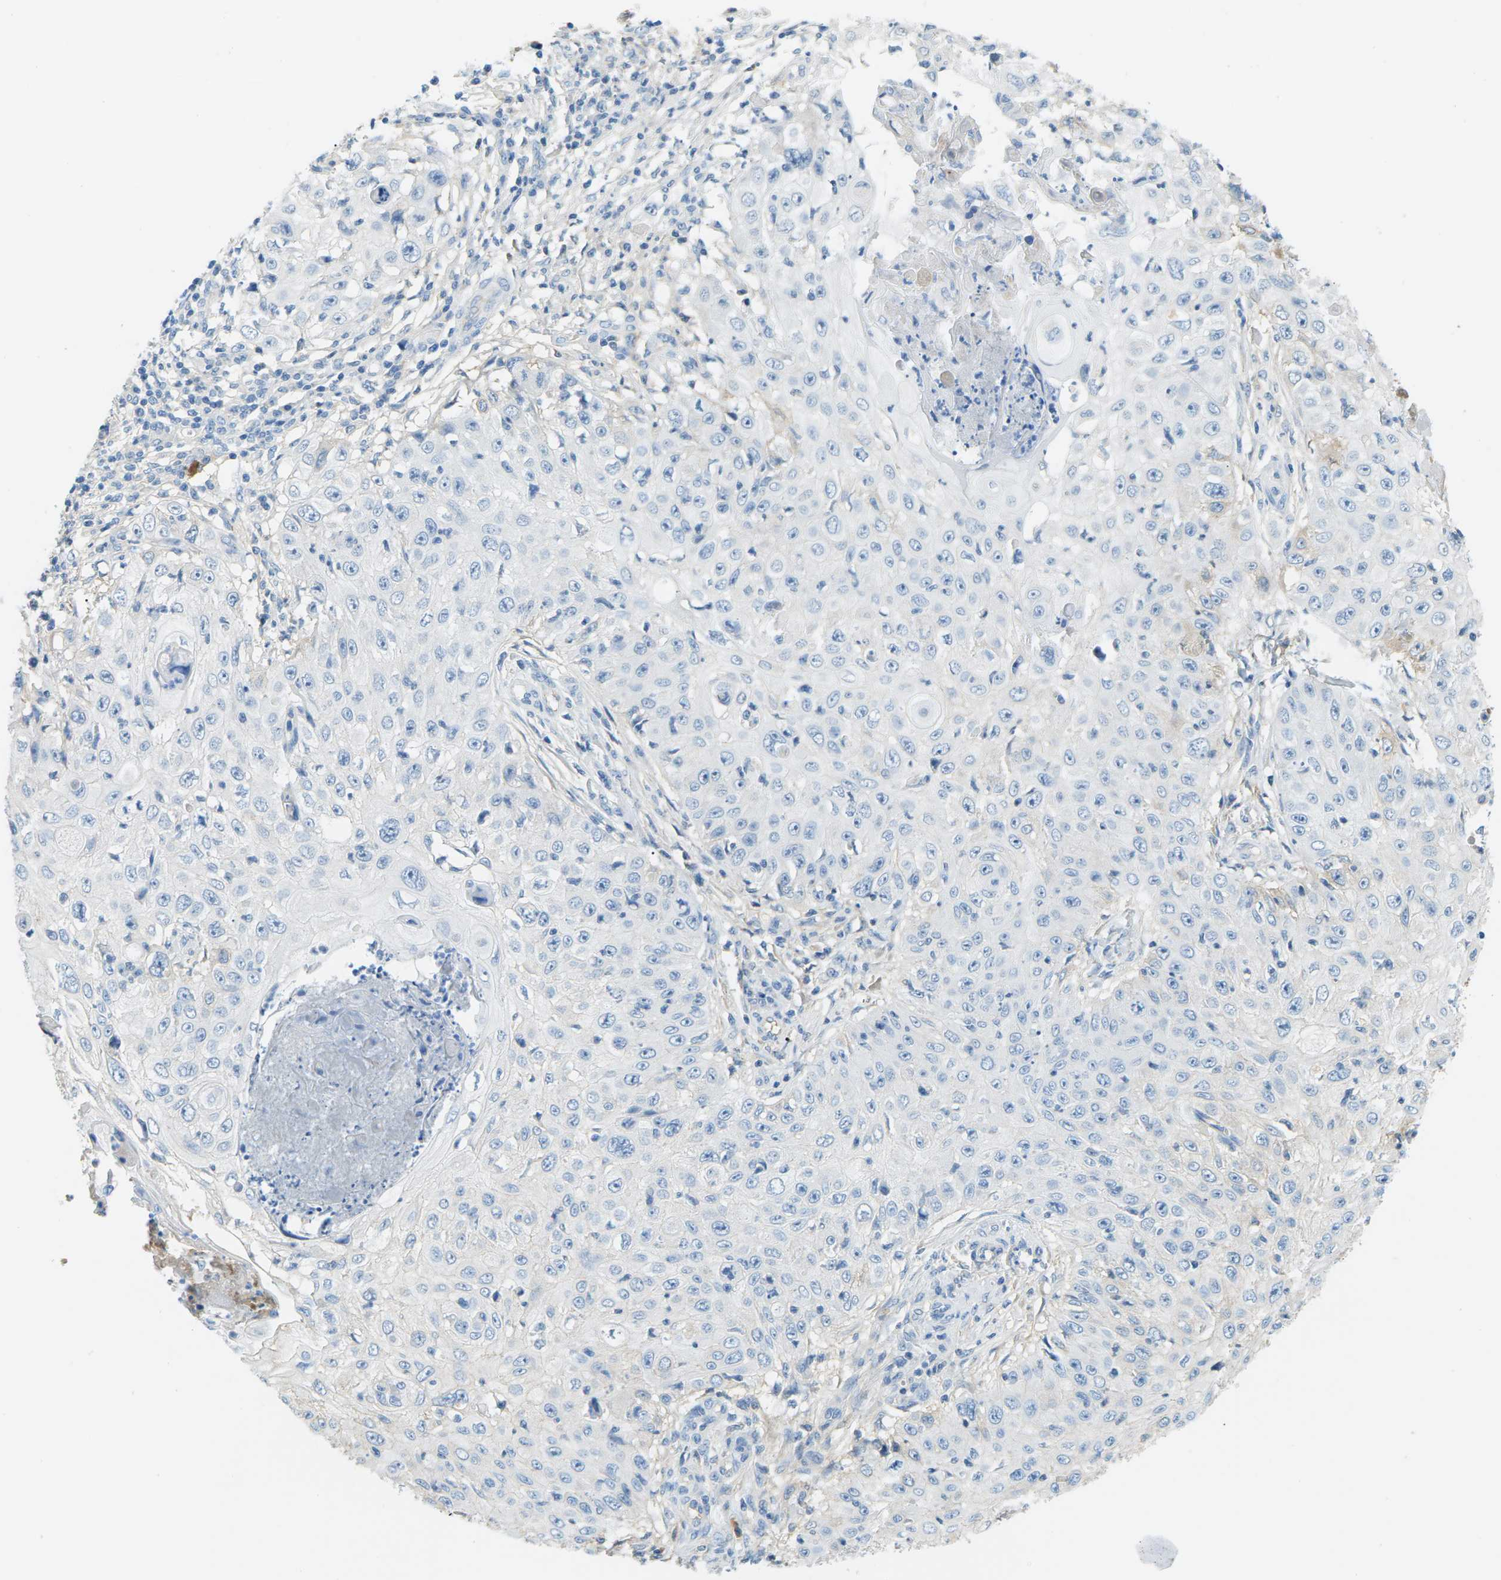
{"staining": {"intensity": "negative", "quantity": "none", "location": "none"}, "tissue": "skin cancer", "cell_type": "Tumor cells", "image_type": "cancer", "snomed": [{"axis": "morphology", "description": "Squamous cell carcinoma, NOS"}, {"axis": "topography", "description": "Skin"}], "caption": "Tumor cells are negative for protein expression in human skin cancer.", "gene": "CFI", "patient": {"sex": "male", "age": 86}}